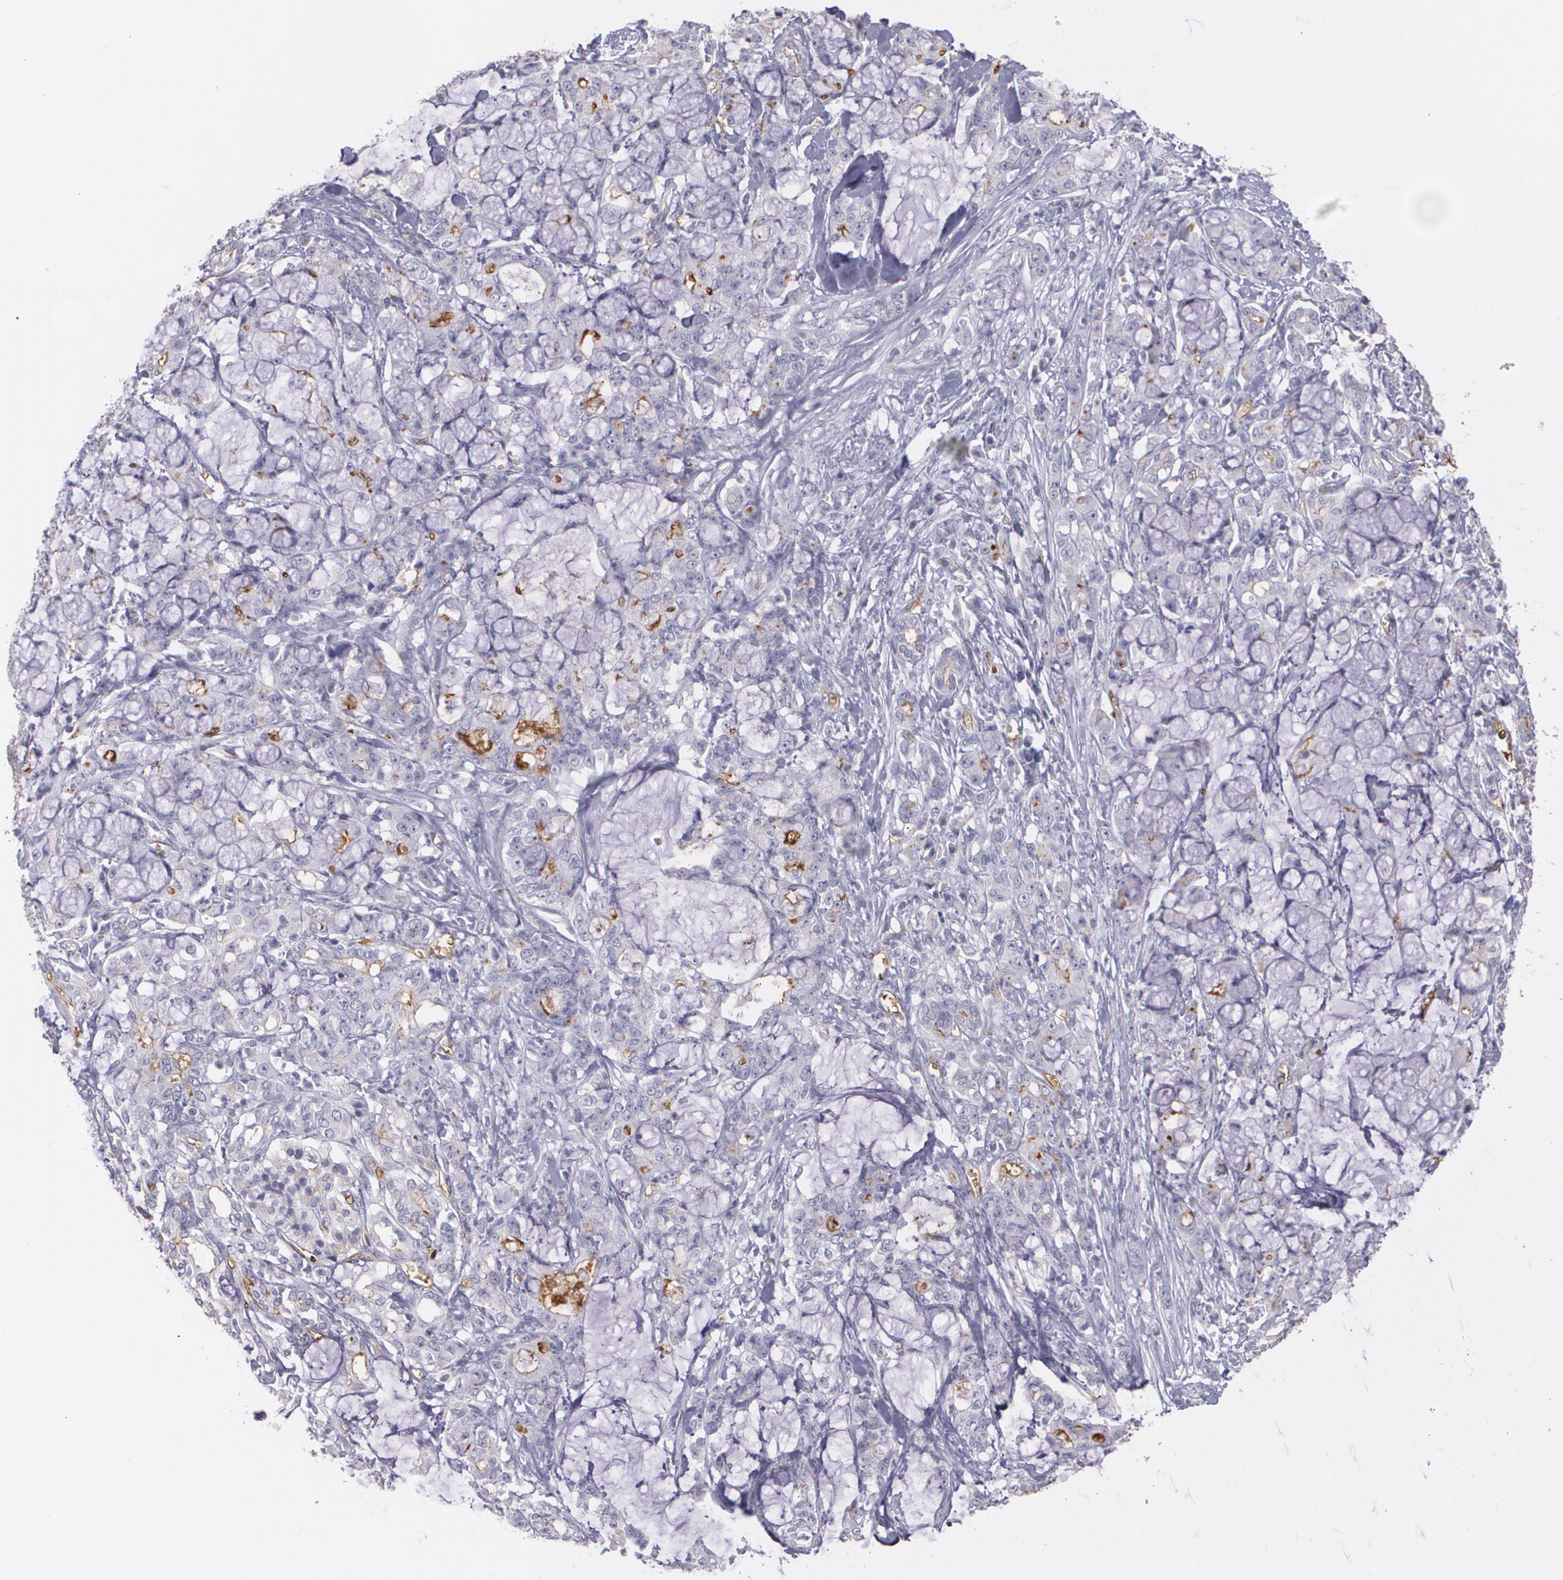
{"staining": {"intensity": "negative", "quantity": "none", "location": "none"}, "tissue": "pancreatic cancer", "cell_type": "Tumor cells", "image_type": "cancer", "snomed": [{"axis": "morphology", "description": "Adenocarcinoma, NOS"}, {"axis": "topography", "description": "Pancreas"}], "caption": "A micrograph of human pancreatic cancer is negative for staining in tumor cells. Brightfield microscopy of IHC stained with DAB (3,3'-diaminobenzidine) (brown) and hematoxylin (blue), captured at high magnification.", "gene": "ACE", "patient": {"sex": "female", "age": 73}}